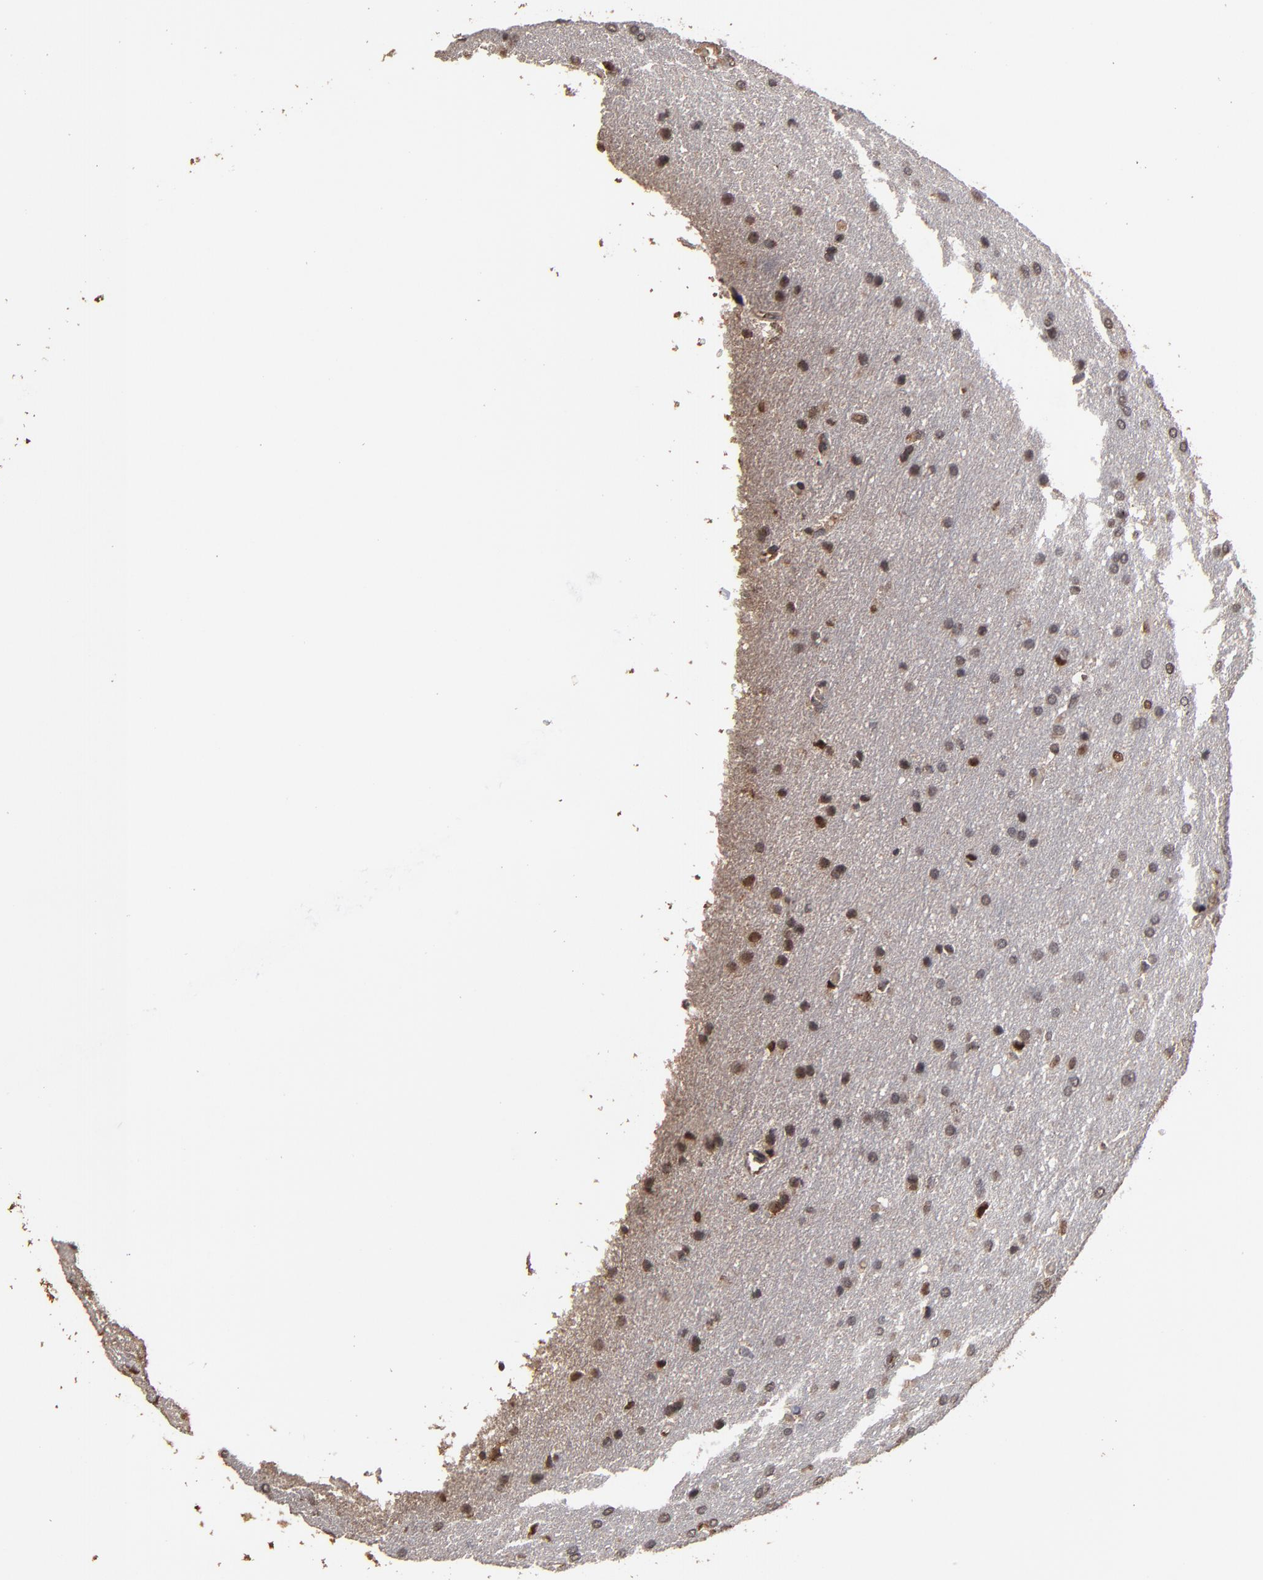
{"staining": {"intensity": "weak", "quantity": ">75%", "location": "cytoplasmic/membranous,nuclear"}, "tissue": "glioma", "cell_type": "Tumor cells", "image_type": "cancer", "snomed": [{"axis": "morphology", "description": "Glioma, malignant, Low grade"}, {"axis": "topography", "description": "Brain"}], "caption": "A high-resolution image shows immunohistochemistry (IHC) staining of glioma, which exhibits weak cytoplasmic/membranous and nuclear staining in about >75% of tumor cells.", "gene": "NXF2B", "patient": {"sex": "female", "age": 32}}